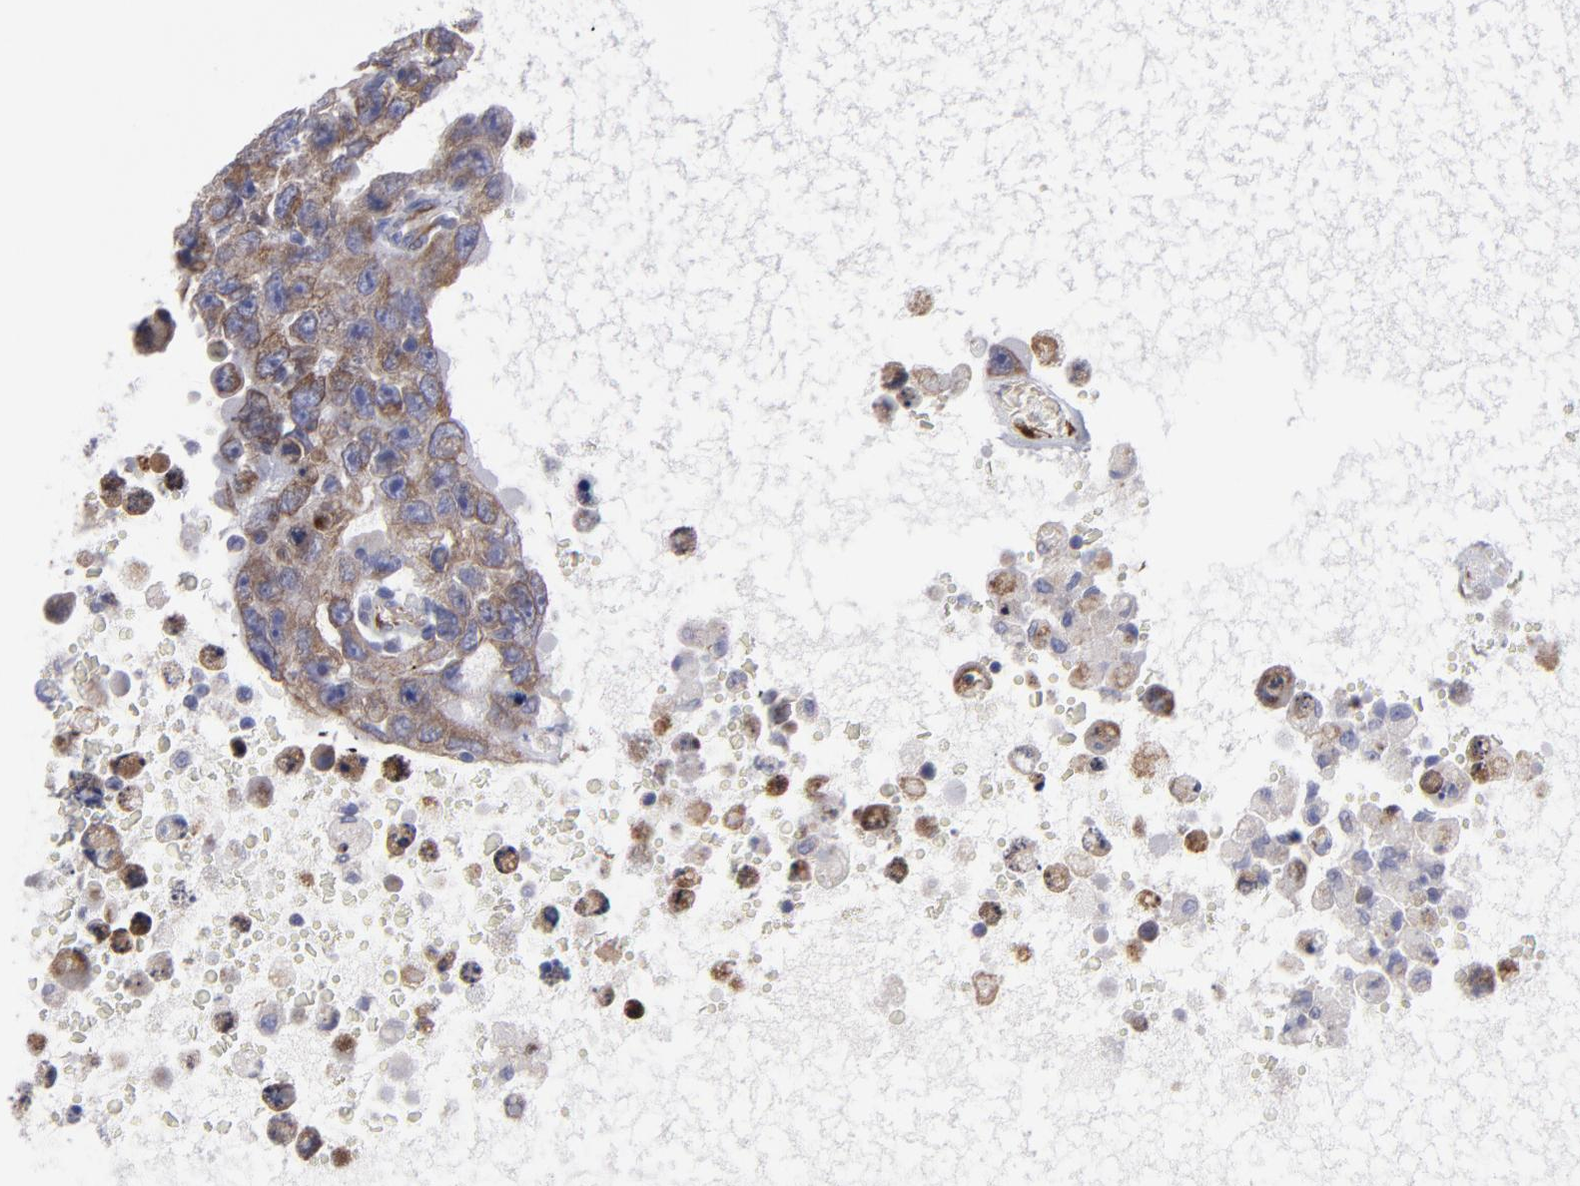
{"staining": {"intensity": "weak", "quantity": "25%-75%", "location": "cytoplasmic/membranous"}, "tissue": "testis cancer", "cell_type": "Tumor cells", "image_type": "cancer", "snomed": [{"axis": "morphology", "description": "Carcinoma, Embryonal, NOS"}, {"axis": "topography", "description": "Testis"}], "caption": "A photomicrograph of testis embryonal carcinoma stained for a protein demonstrates weak cytoplasmic/membranous brown staining in tumor cells. Immunohistochemistry stains the protein in brown and the nuclei are stained blue.", "gene": "SLMAP", "patient": {"sex": "male", "age": 26}}